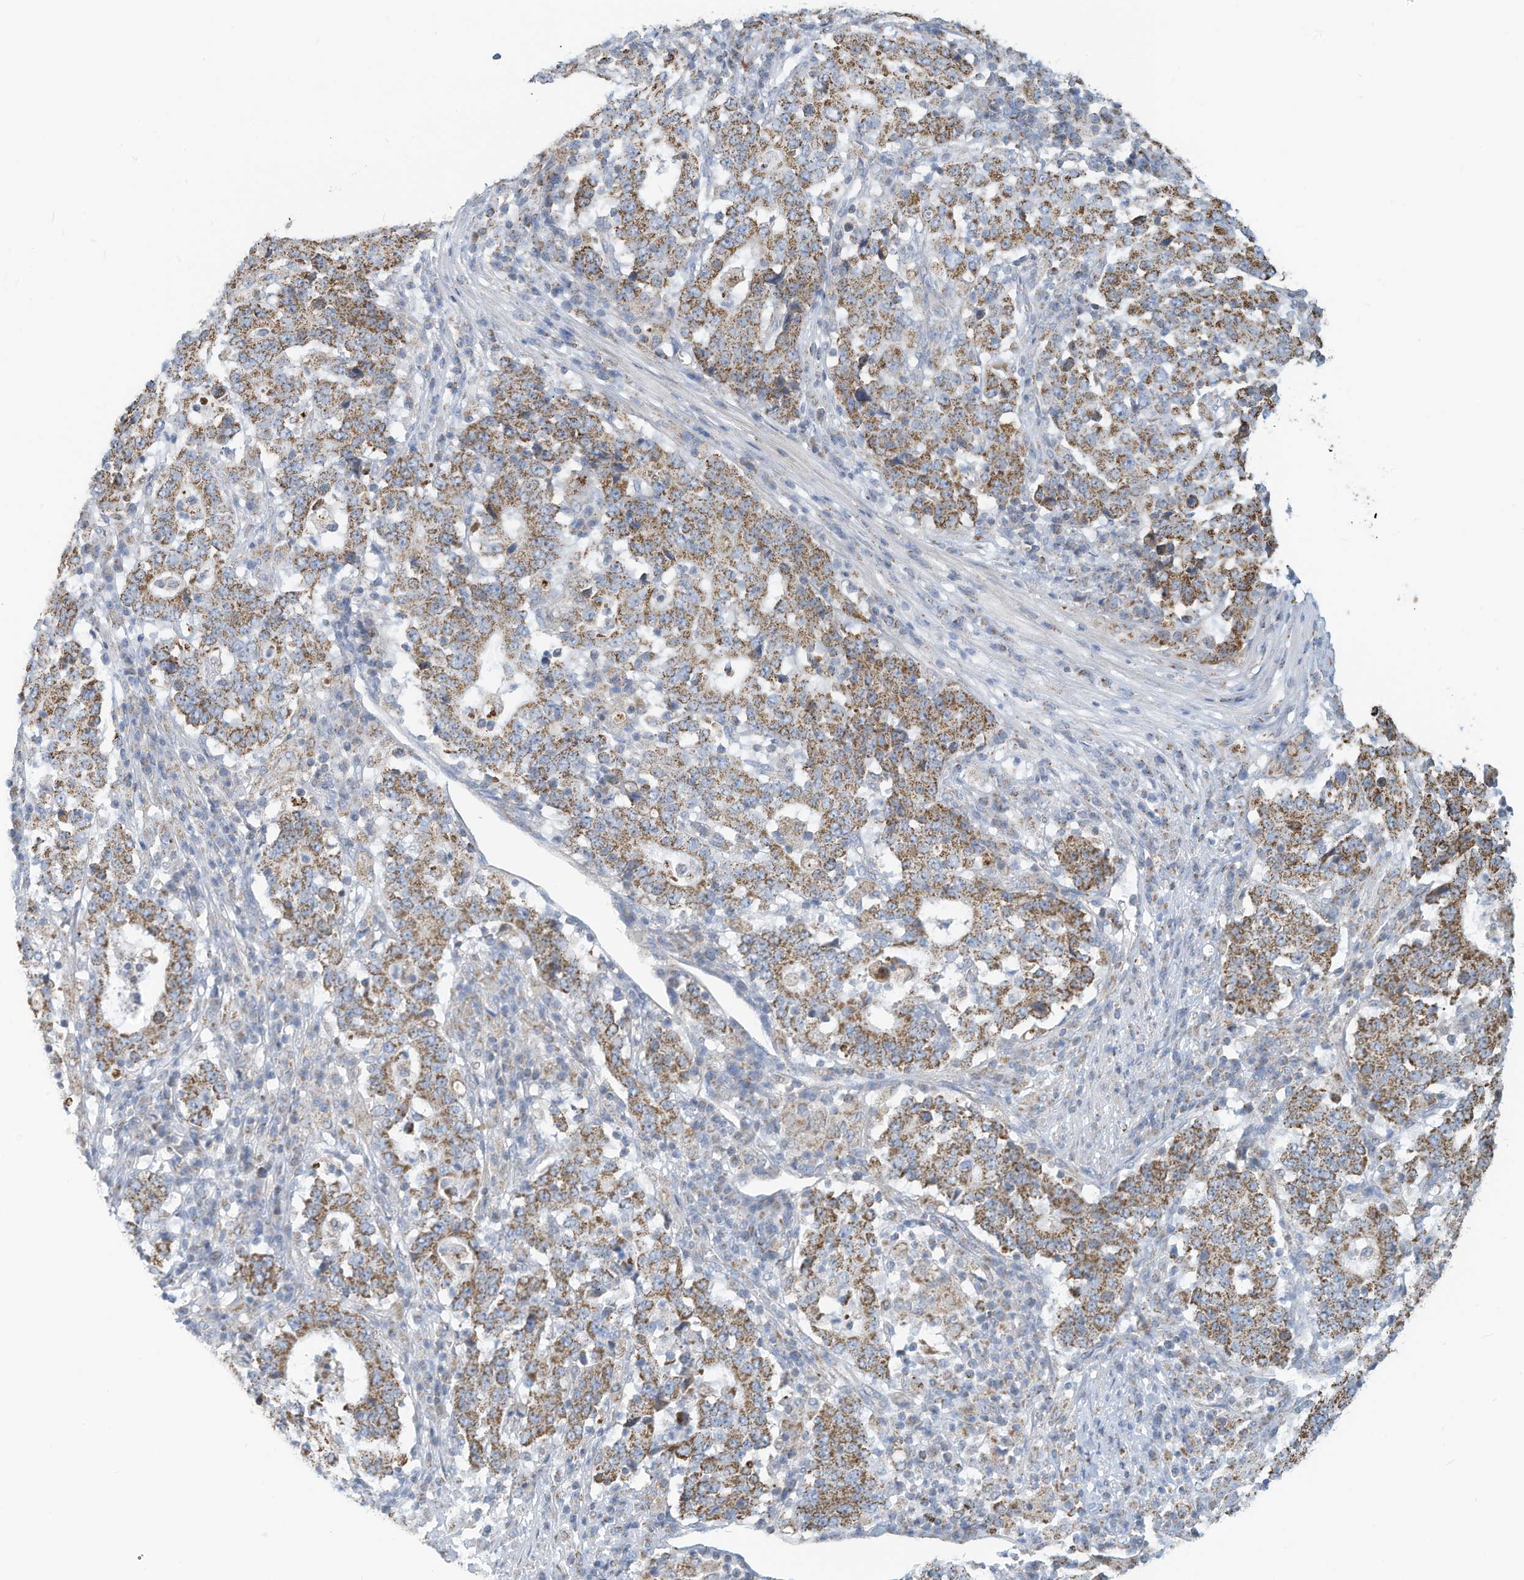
{"staining": {"intensity": "moderate", "quantity": ">75%", "location": "cytoplasmic/membranous"}, "tissue": "stomach cancer", "cell_type": "Tumor cells", "image_type": "cancer", "snomed": [{"axis": "morphology", "description": "Adenocarcinoma, NOS"}, {"axis": "topography", "description": "Stomach"}], "caption": "Moderate cytoplasmic/membranous staining is present in approximately >75% of tumor cells in stomach cancer.", "gene": "NLN", "patient": {"sex": "male", "age": 59}}